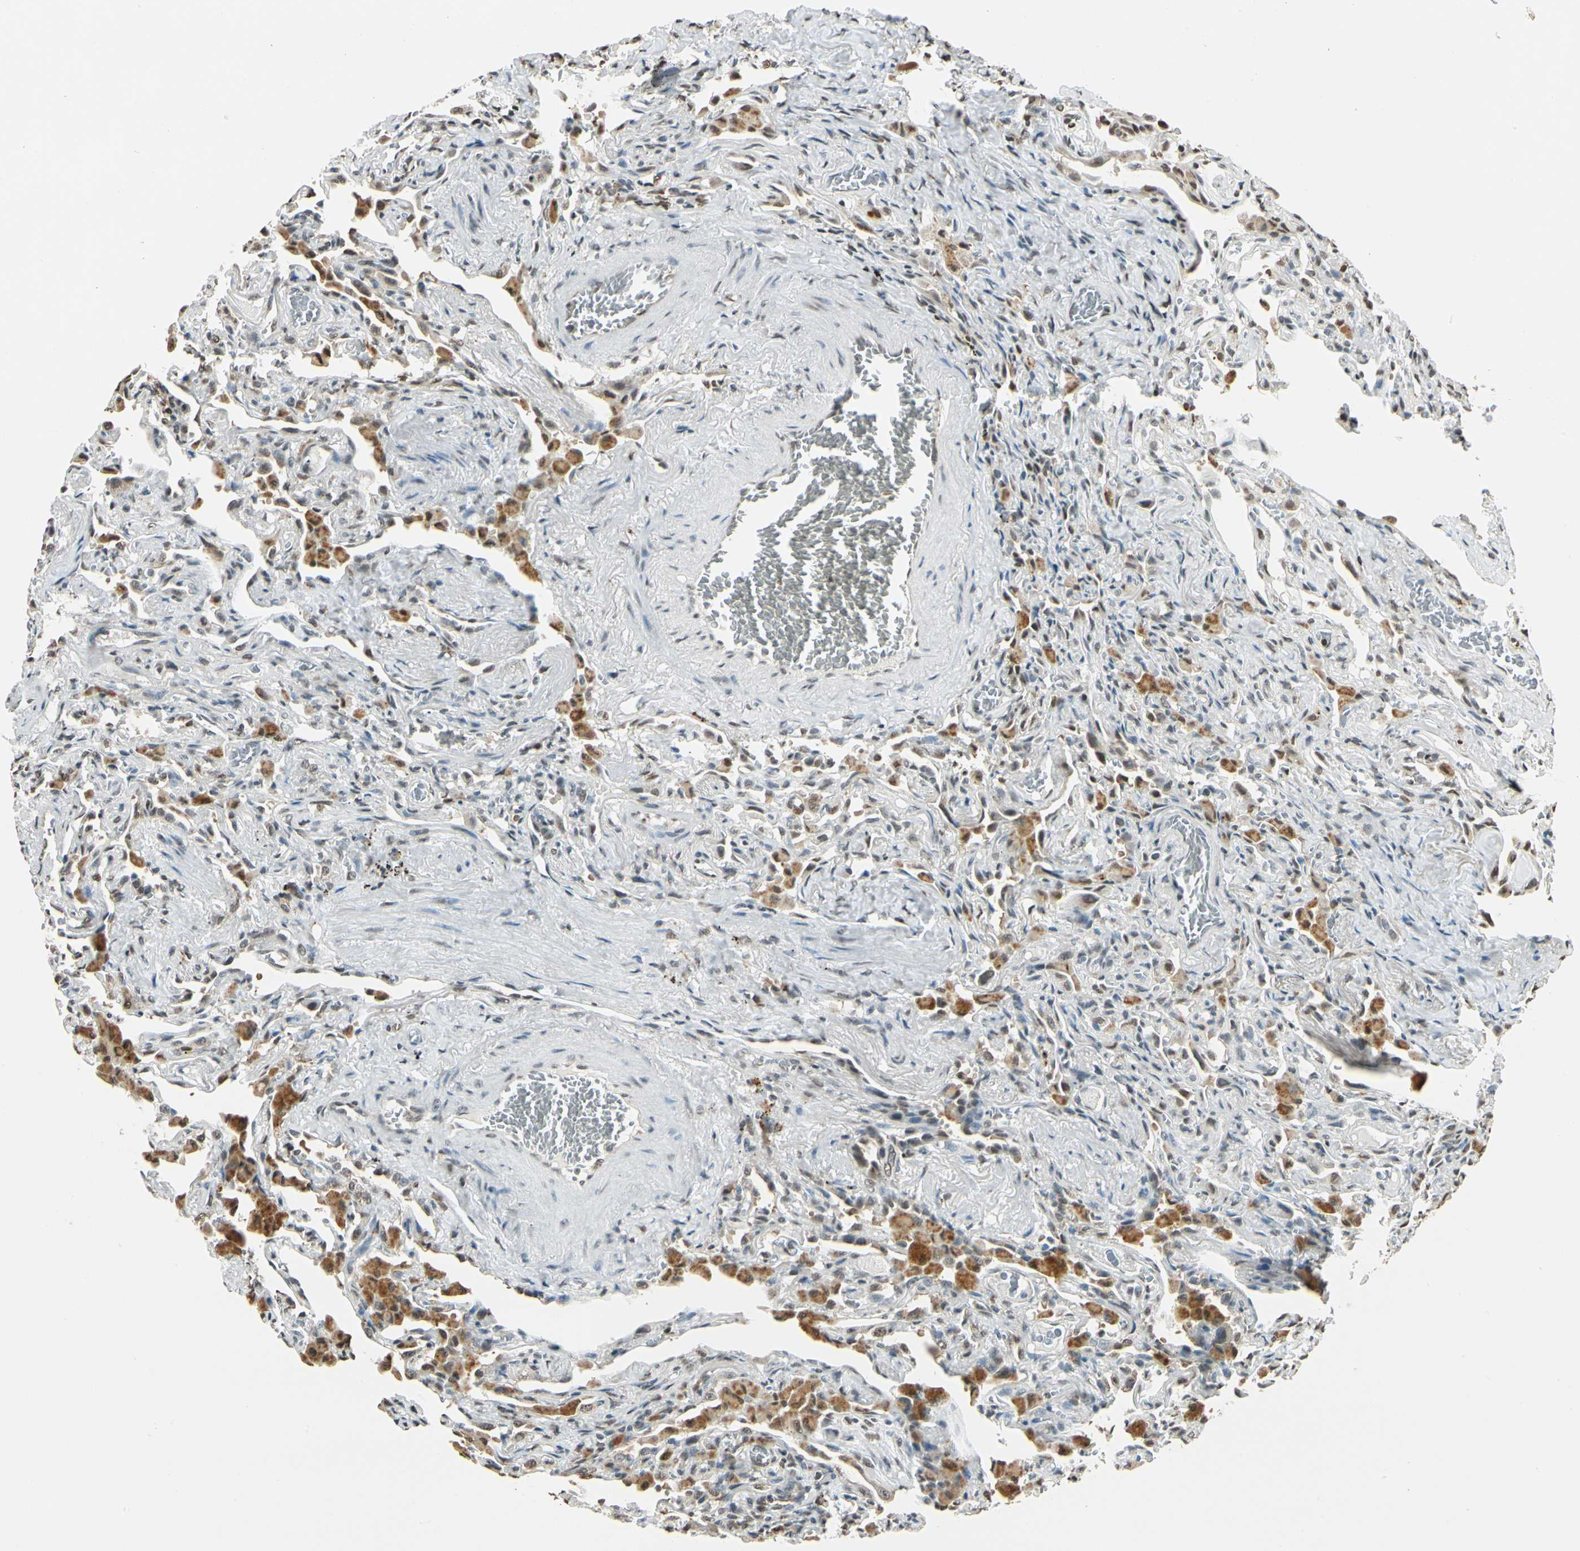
{"staining": {"intensity": "moderate", "quantity": ">75%", "location": "nuclear"}, "tissue": "lung", "cell_type": "Alveolar cells", "image_type": "normal", "snomed": [{"axis": "morphology", "description": "Normal tissue, NOS"}, {"axis": "topography", "description": "Lung"}], "caption": "Moderate nuclear expression is present in approximately >75% of alveolar cells in normal lung. (brown staining indicates protein expression, while blue staining denotes nuclei).", "gene": "FANCG", "patient": {"sex": "male", "age": 73}}